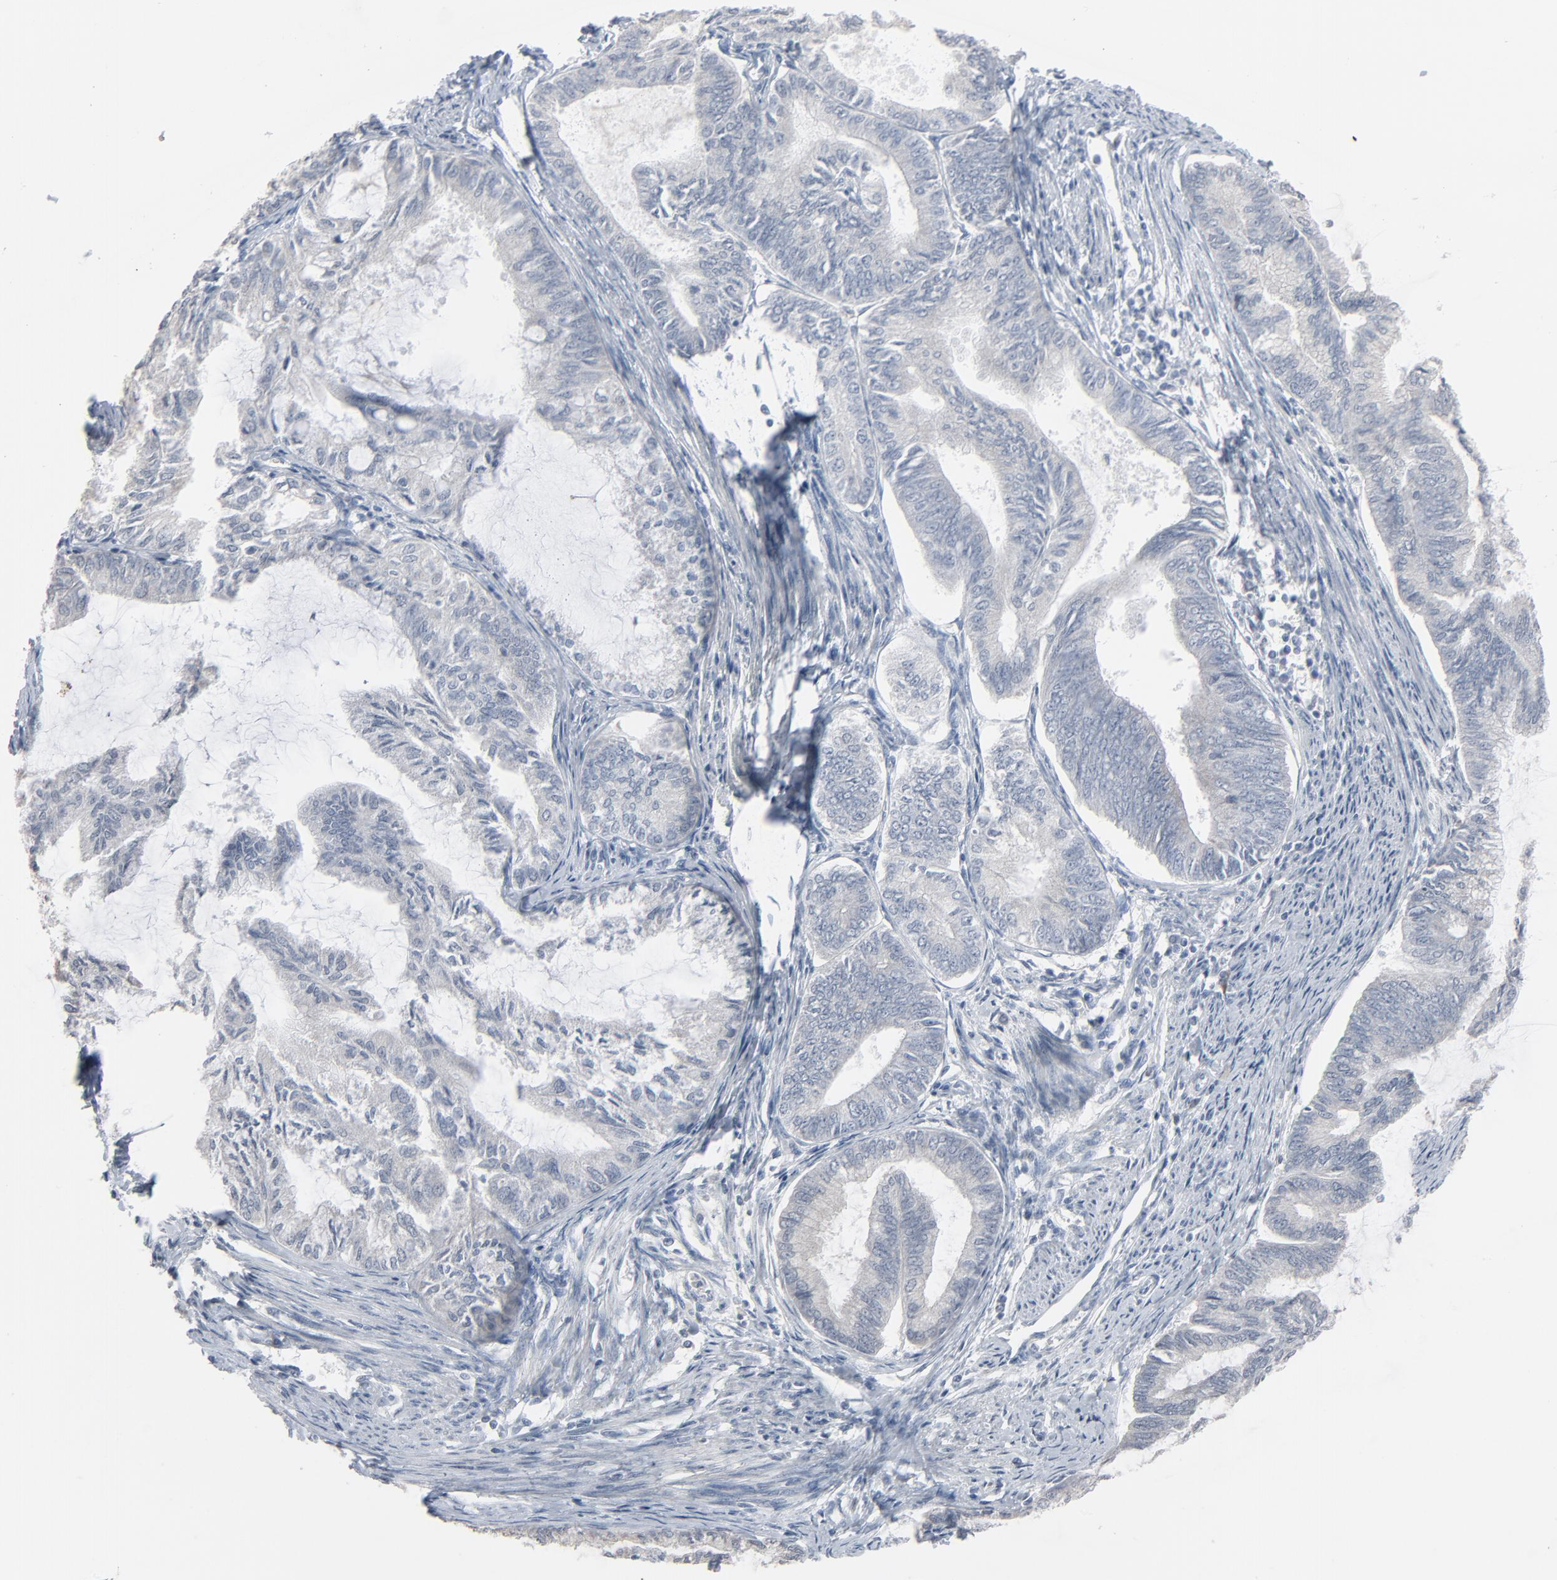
{"staining": {"intensity": "negative", "quantity": "none", "location": "none"}, "tissue": "endometrial cancer", "cell_type": "Tumor cells", "image_type": "cancer", "snomed": [{"axis": "morphology", "description": "Adenocarcinoma, NOS"}, {"axis": "topography", "description": "Endometrium"}], "caption": "Histopathology image shows no significant protein expression in tumor cells of adenocarcinoma (endometrial).", "gene": "SAGE1", "patient": {"sex": "female", "age": 86}}